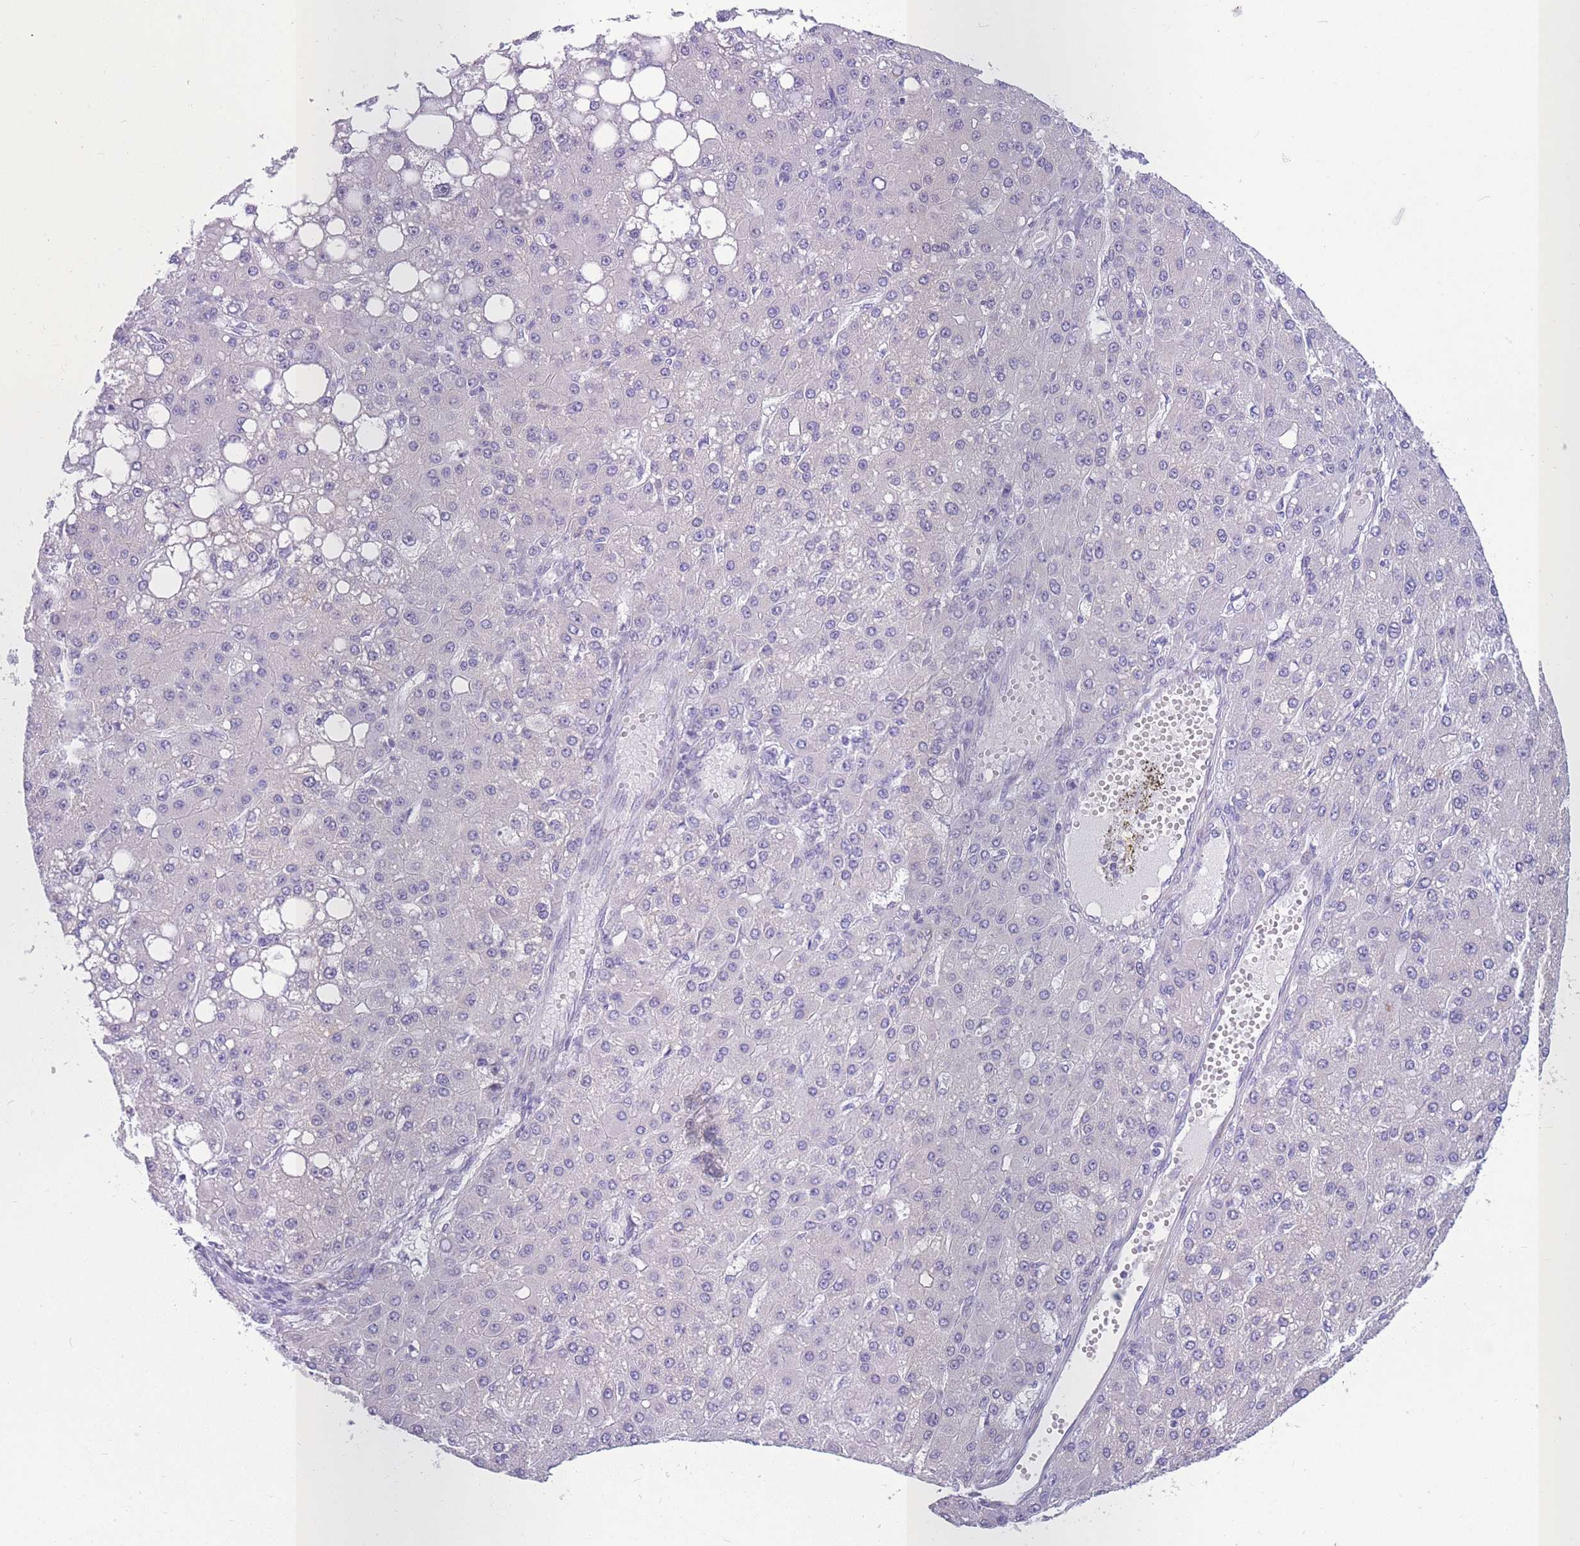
{"staining": {"intensity": "negative", "quantity": "none", "location": "none"}, "tissue": "liver cancer", "cell_type": "Tumor cells", "image_type": "cancer", "snomed": [{"axis": "morphology", "description": "Carcinoma, Hepatocellular, NOS"}, {"axis": "topography", "description": "Liver"}], "caption": "IHC of human liver cancer (hepatocellular carcinoma) exhibits no expression in tumor cells.", "gene": "DDX49", "patient": {"sex": "male", "age": 67}}